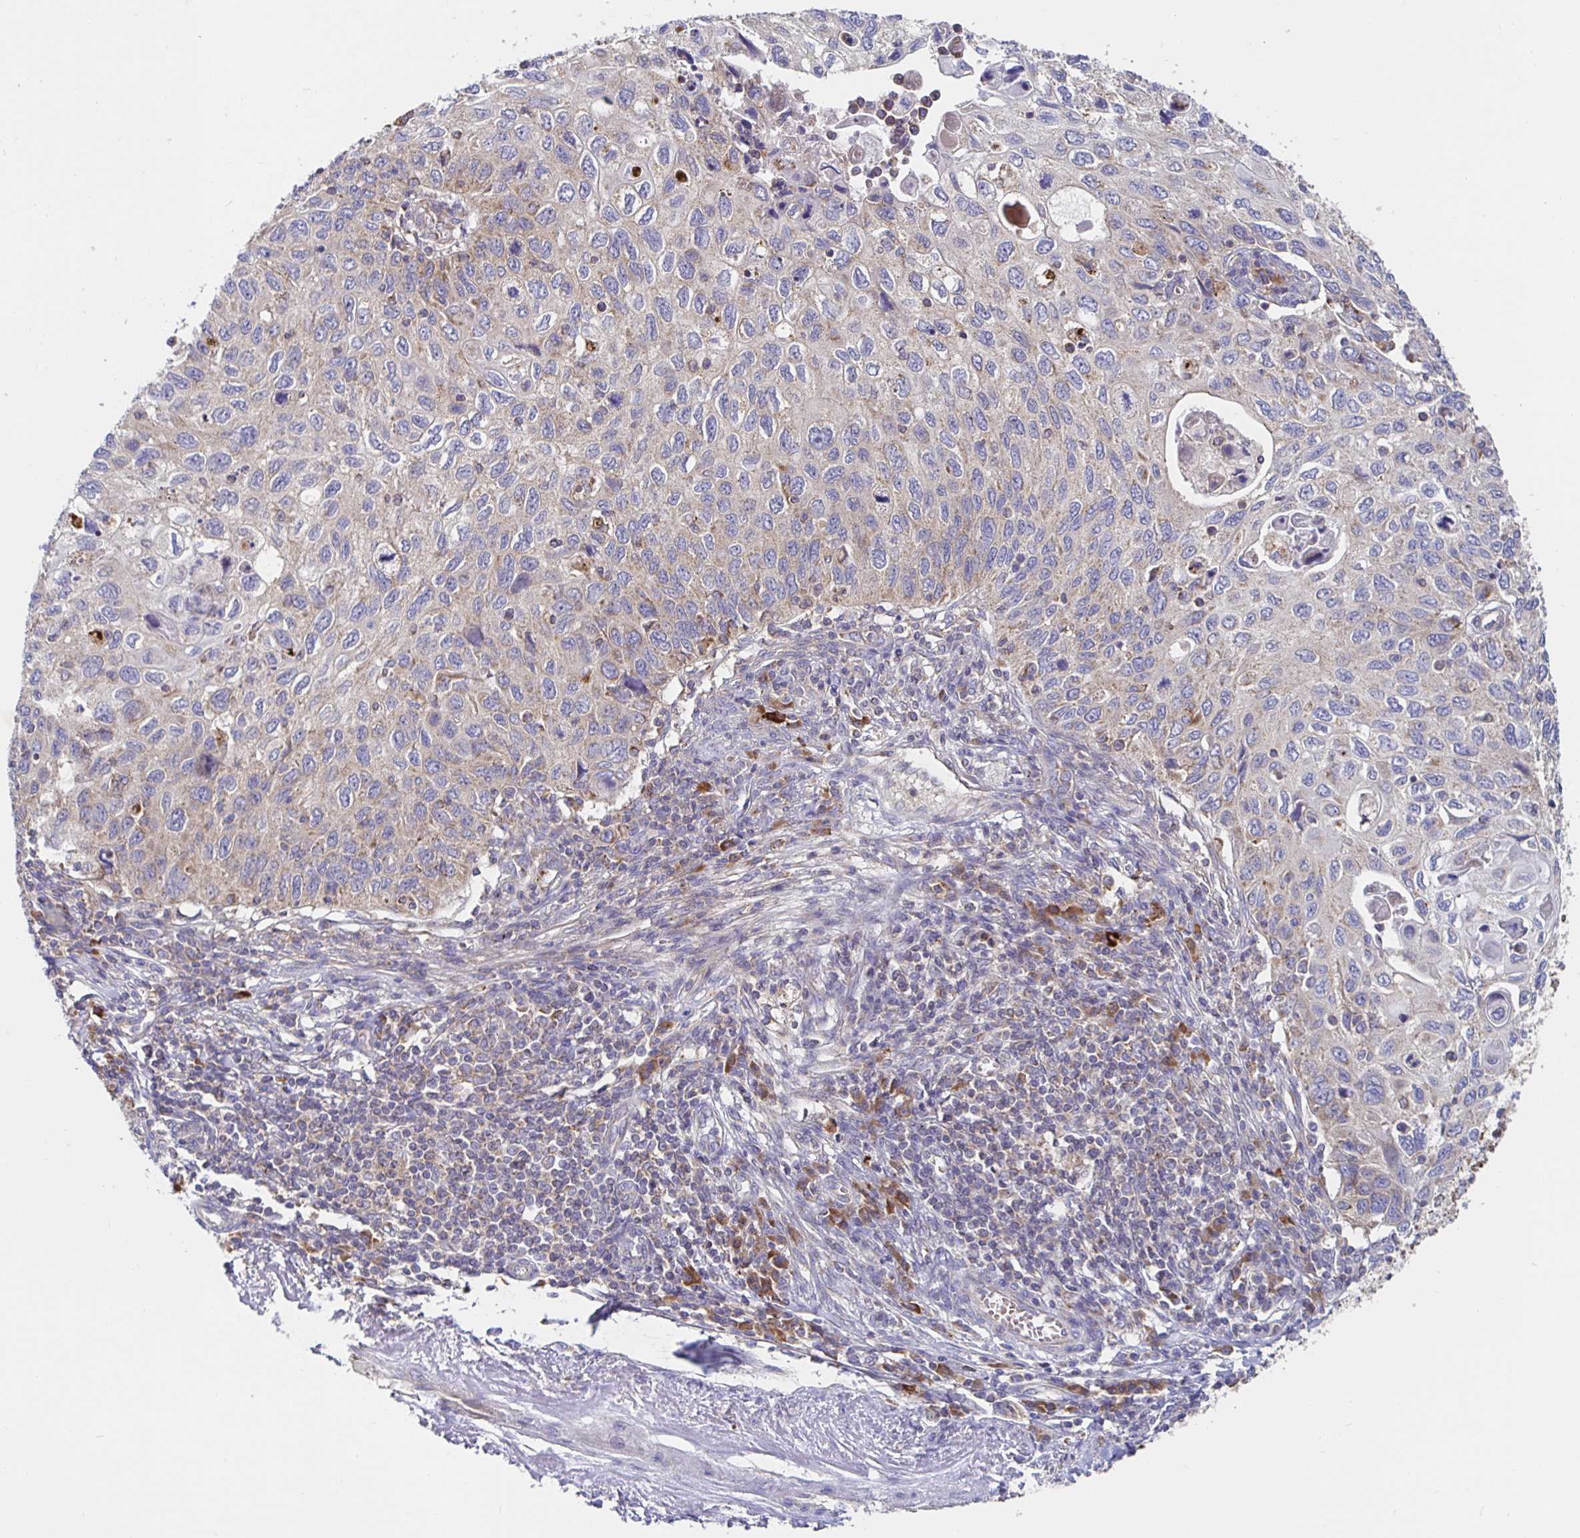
{"staining": {"intensity": "negative", "quantity": "none", "location": "none"}, "tissue": "cervical cancer", "cell_type": "Tumor cells", "image_type": "cancer", "snomed": [{"axis": "morphology", "description": "Squamous cell carcinoma, NOS"}, {"axis": "topography", "description": "Cervix"}], "caption": "Tumor cells show no significant expression in squamous cell carcinoma (cervical).", "gene": "PRDX3", "patient": {"sex": "female", "age": 70}}